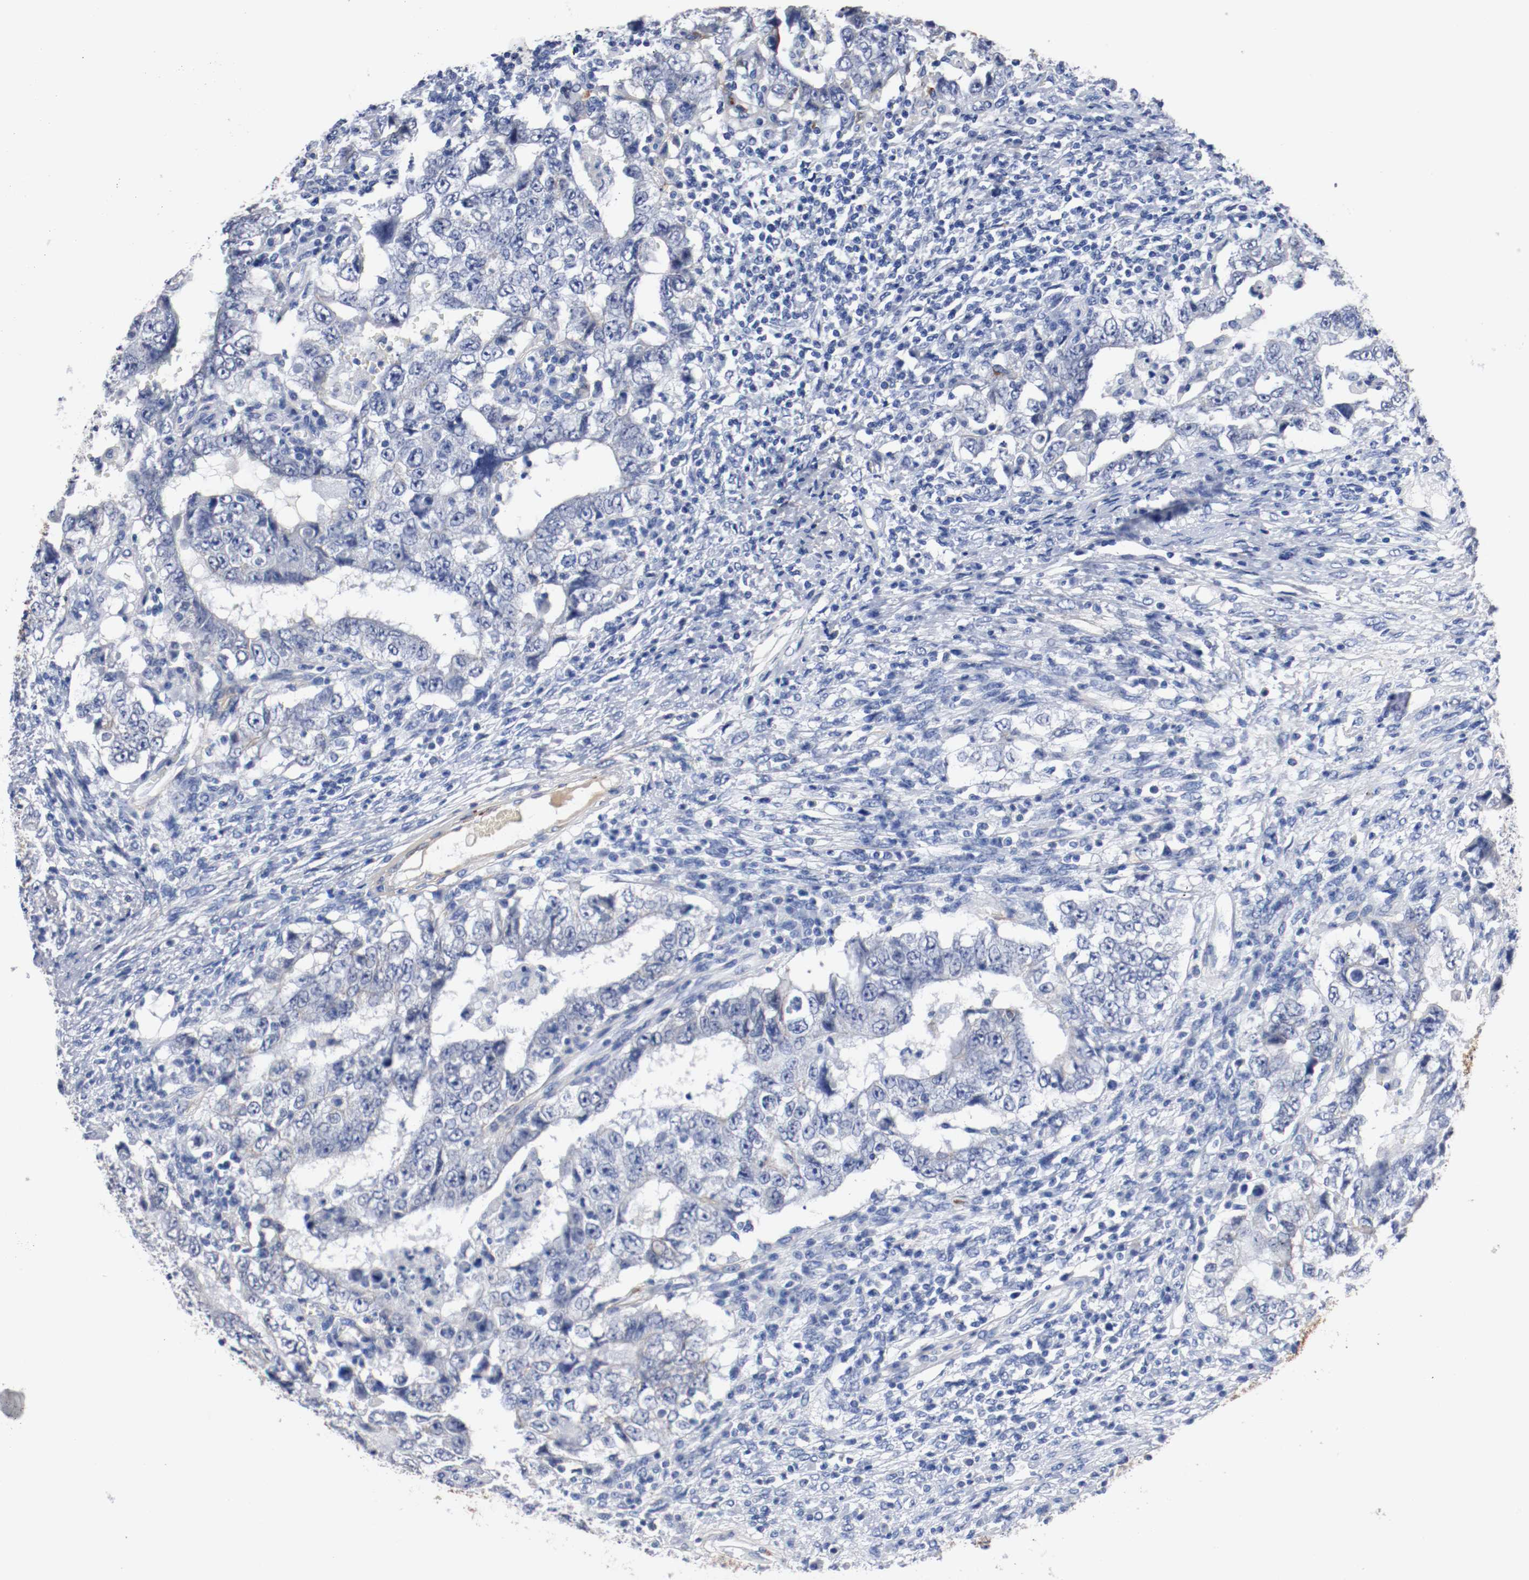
{"staining": {"intensity": "negative", "quantity": "none", "location": "none"}, "tissue": "testis cancer", "cell_type": "Tumor cells", "image_type": "cancer", "snomed": [{"axis": "morphology", "description": "Carcinoma, Embryonal, NOS"}, {"axis": "topography", "description": "Testis"}], "caption": "Tumor cells show no significant protein staining in embryonal carcinoma (testis).", "gene": "TNC", "patient": {"sex": "male", "age": 26}}